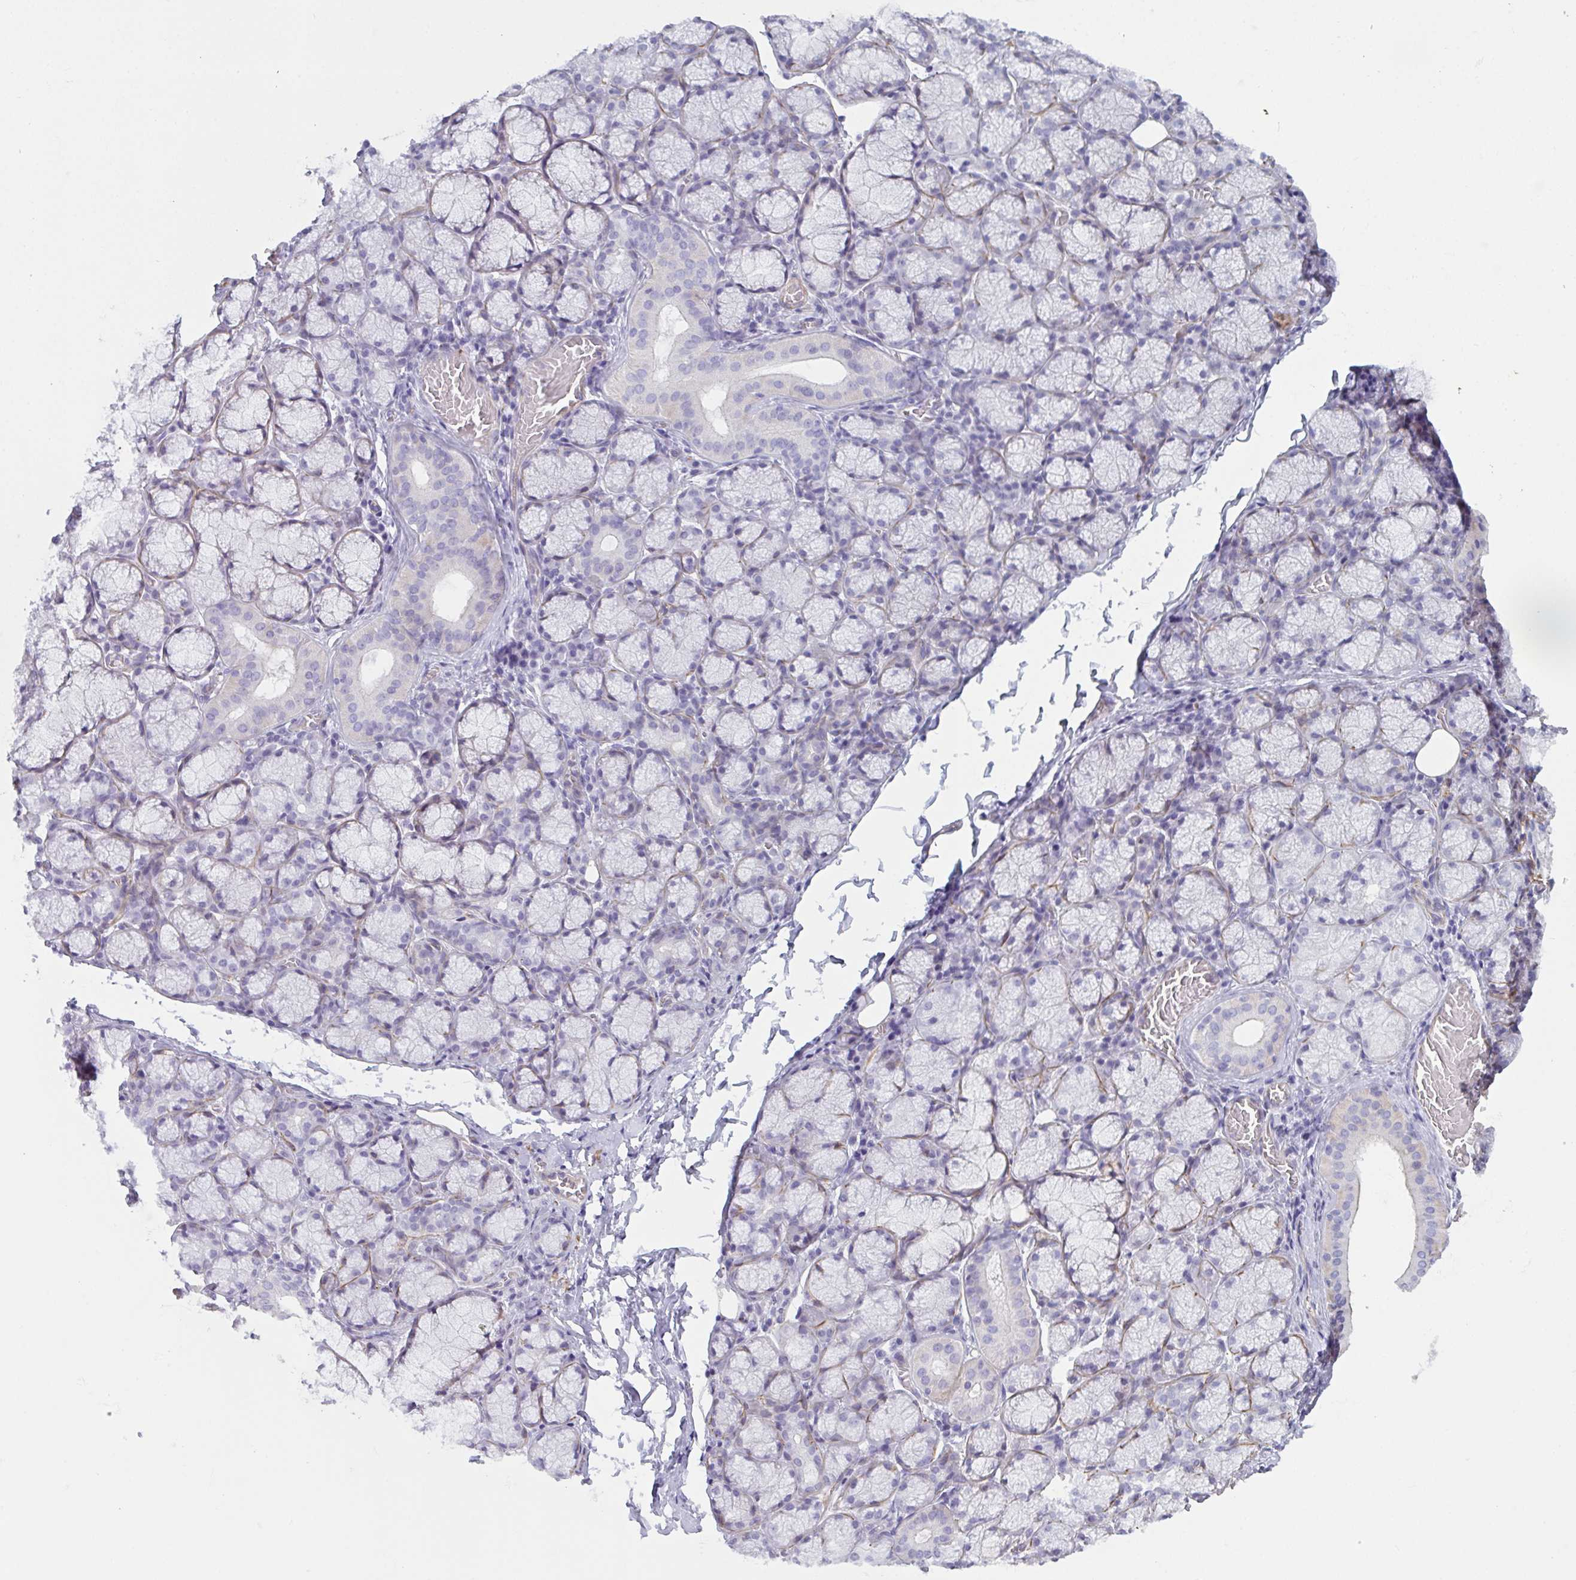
{"staining": {"intensity": "negative", "quantity": "none", "location": "none"}, "tissue": "salivary gland", "cell_type": "Glandular cells", "image_type": "normal", "snomed": [{"axis": "morphology", "description": "Normal tissue, NOS"}, {"axis": "topography", "description": "Salivary gland"}], "caption": "IHC histopathology image of normal salivary gland: human salivary gland stained with DAB shows no significant protein expression in glandular cells.", "gene": "OR5P3", "patient": {"sex": "female", "age": 24}}